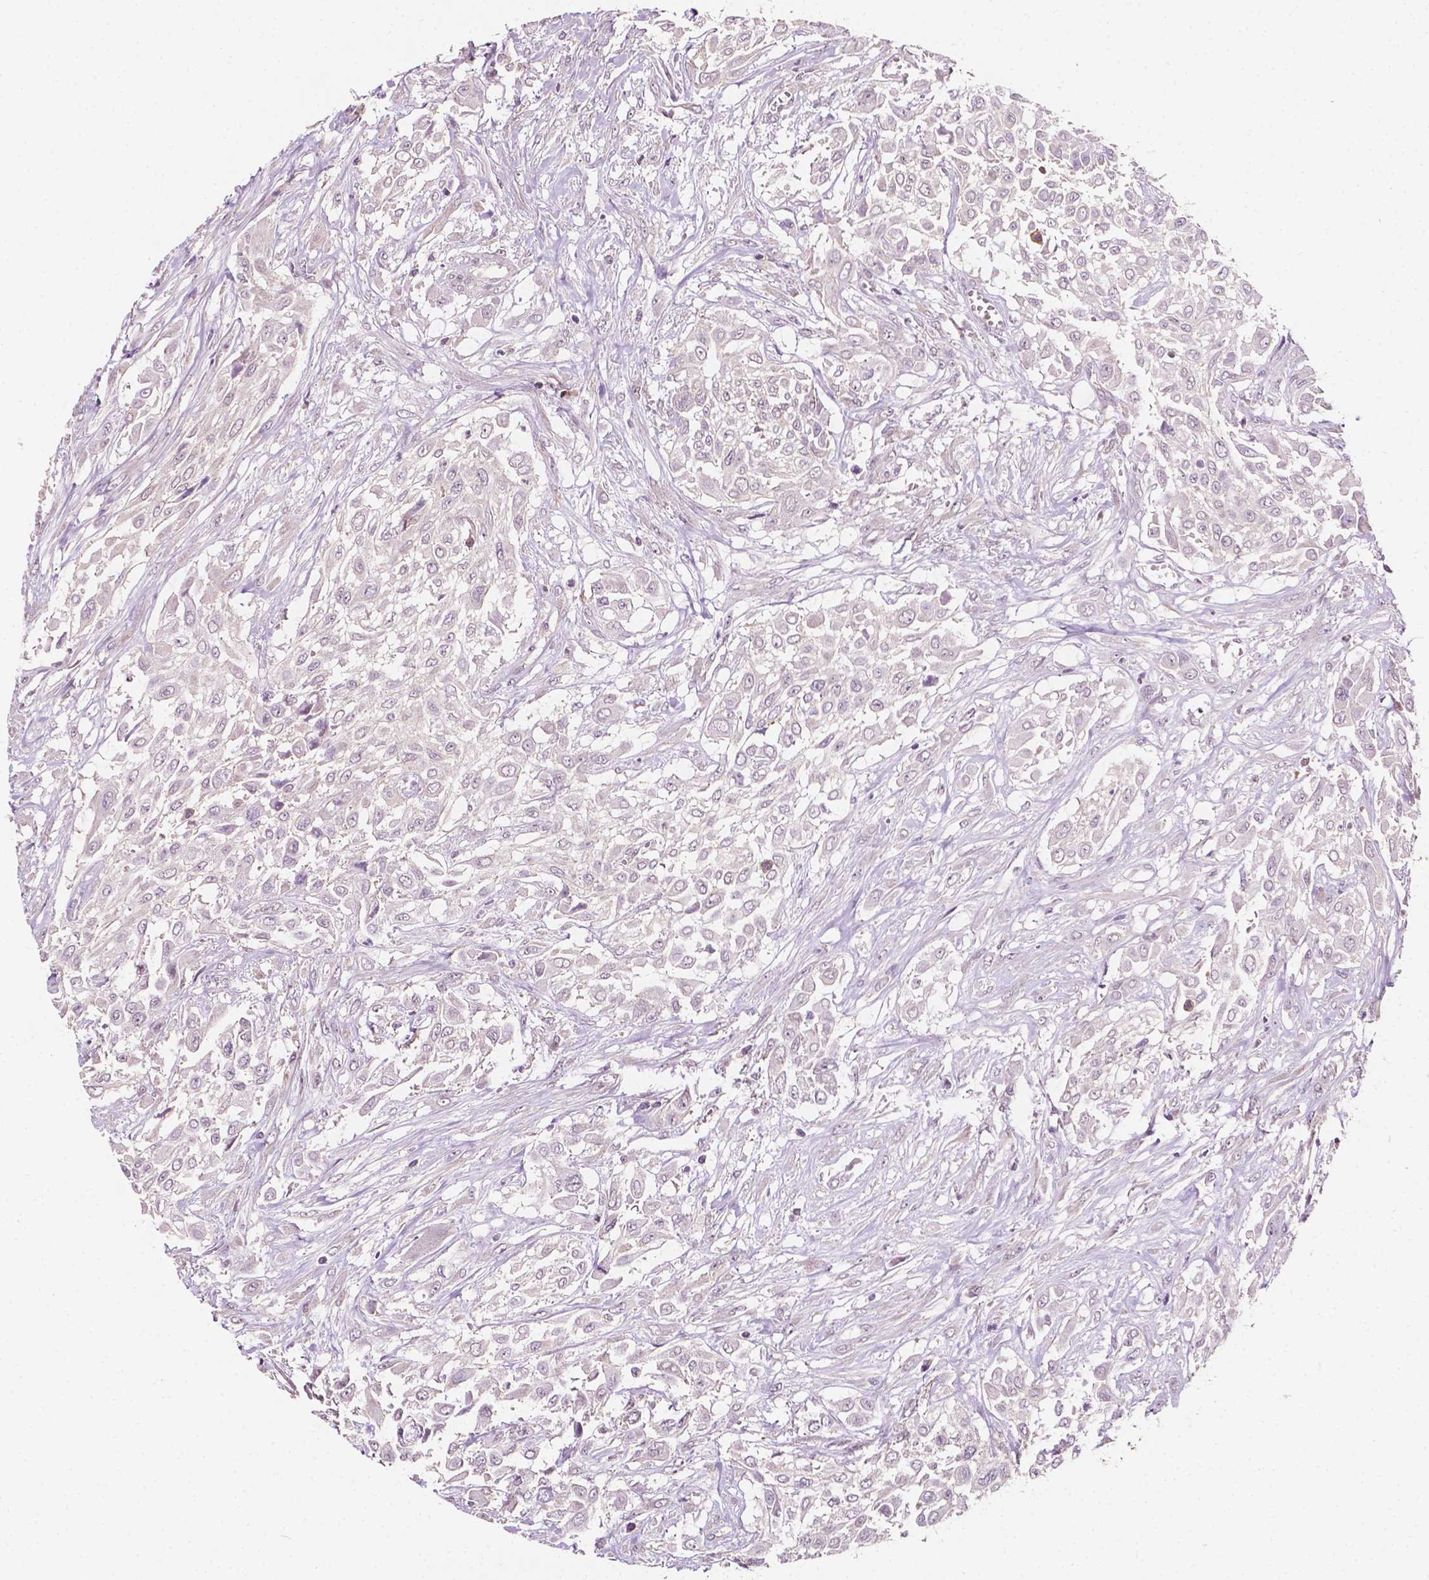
{"staining": {"intensity": "negative", "quantity": "none", "location": "none"}, "tissue": "urothelial cancer", "cell_type": "Tumor cells", "image_type": "cancer", "snomed": [{"axis": "morphology", "description": "Urothelial carcinoma, High grade"}, {"axis": "topography", "description": "Urinary bladder"}], "caption": "An immunohistochemistry image of urothelial cancer is shown. There is no staining in tumor cells of urothelial cancer.", "gene": "EBAG9", "patient": {"sex": "male", "age": 57}}